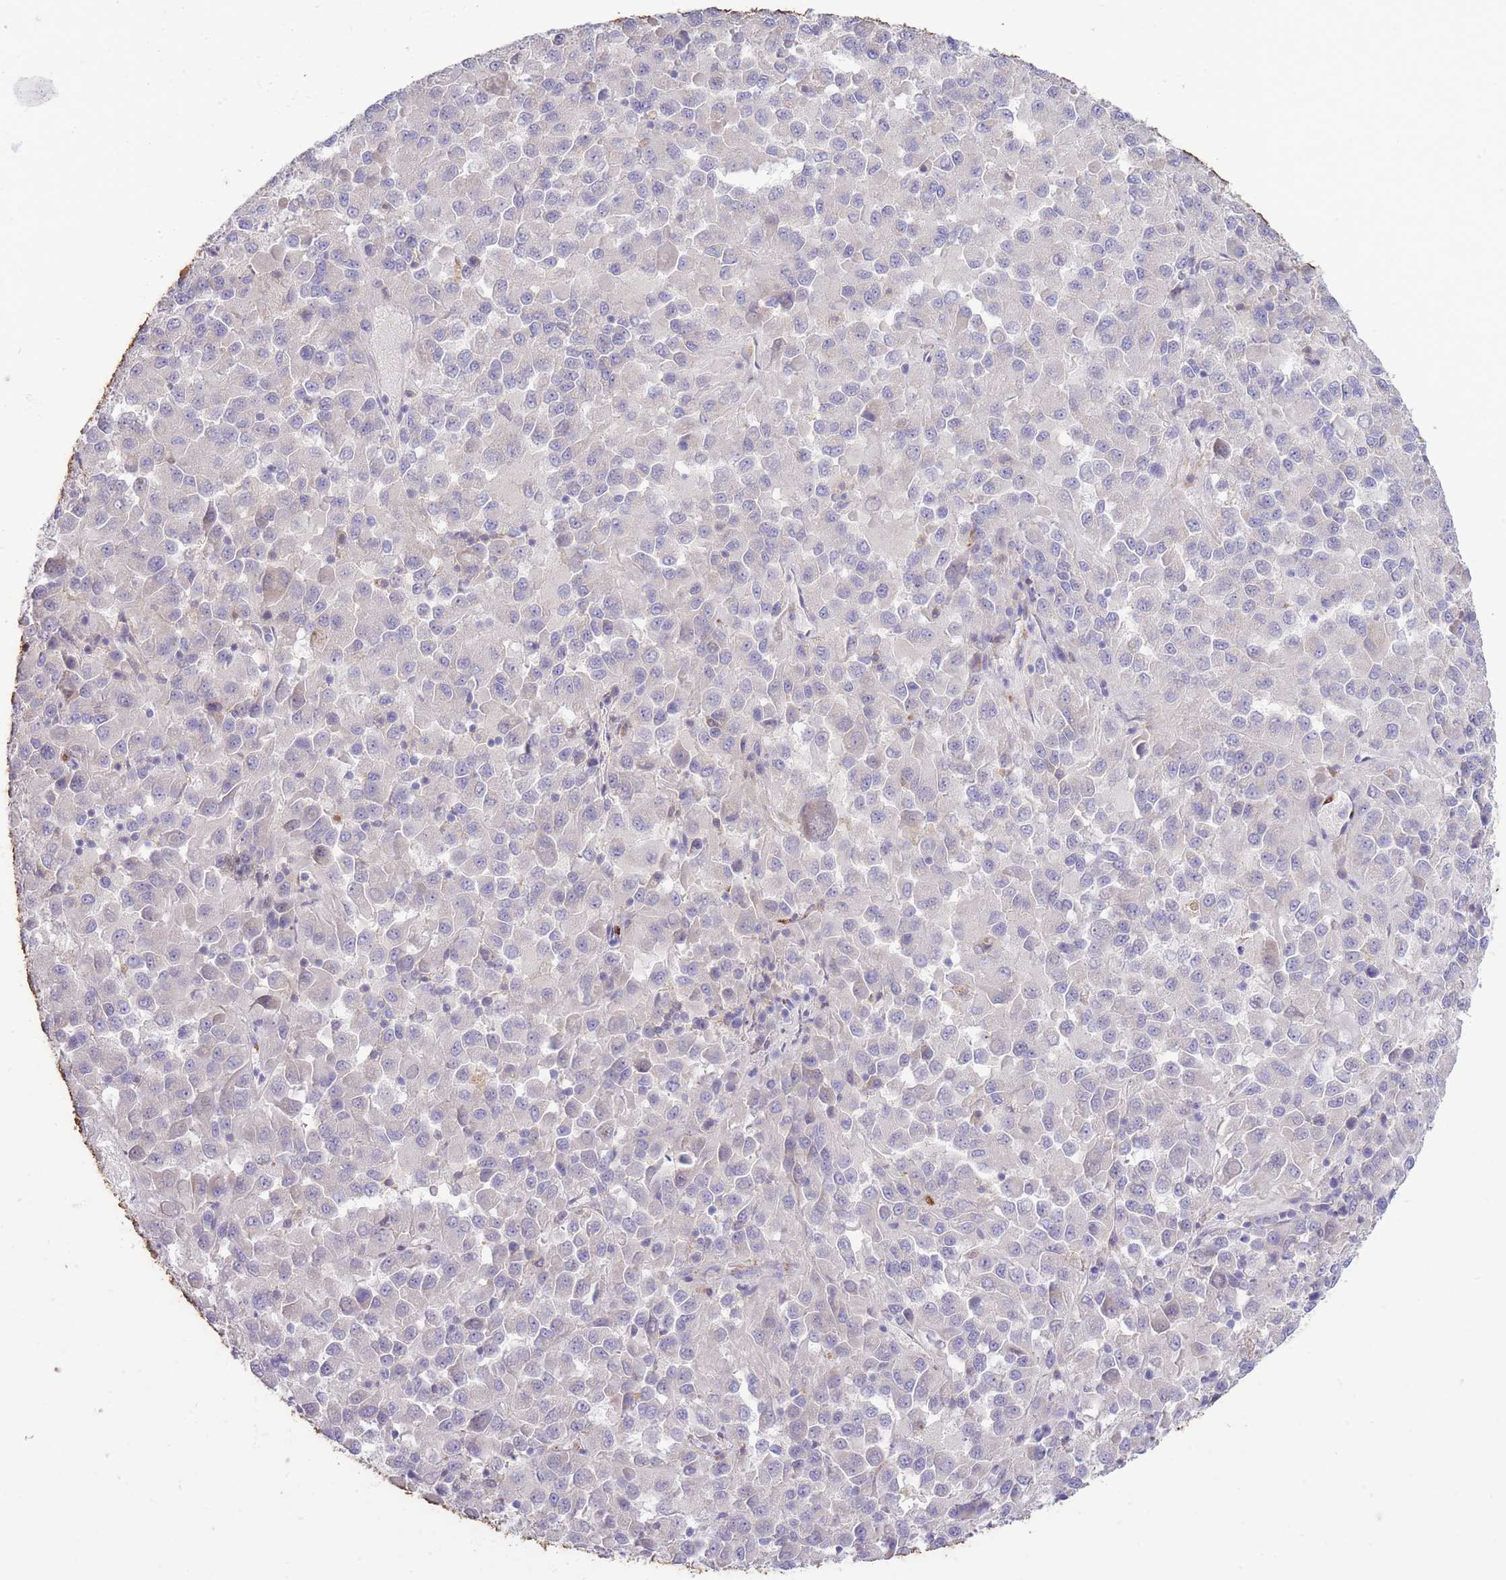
{"staining": {"intensity": "negative", "quantity": "none", "location": "none"}, "tissue": "melanoma", "cell_type": "Tumor cells", "image_type": "cancer", "snomed": [{"axis": "morphology", "description": "Malignant melanoma, Metastatic site"}, {"axis": "topography", "description": "Lung"}], "caption": "Tumor cells show no significant protein positivity in melanoma.", "gene": "CENPM", "patient": {"sex": "male", "age": 64}}